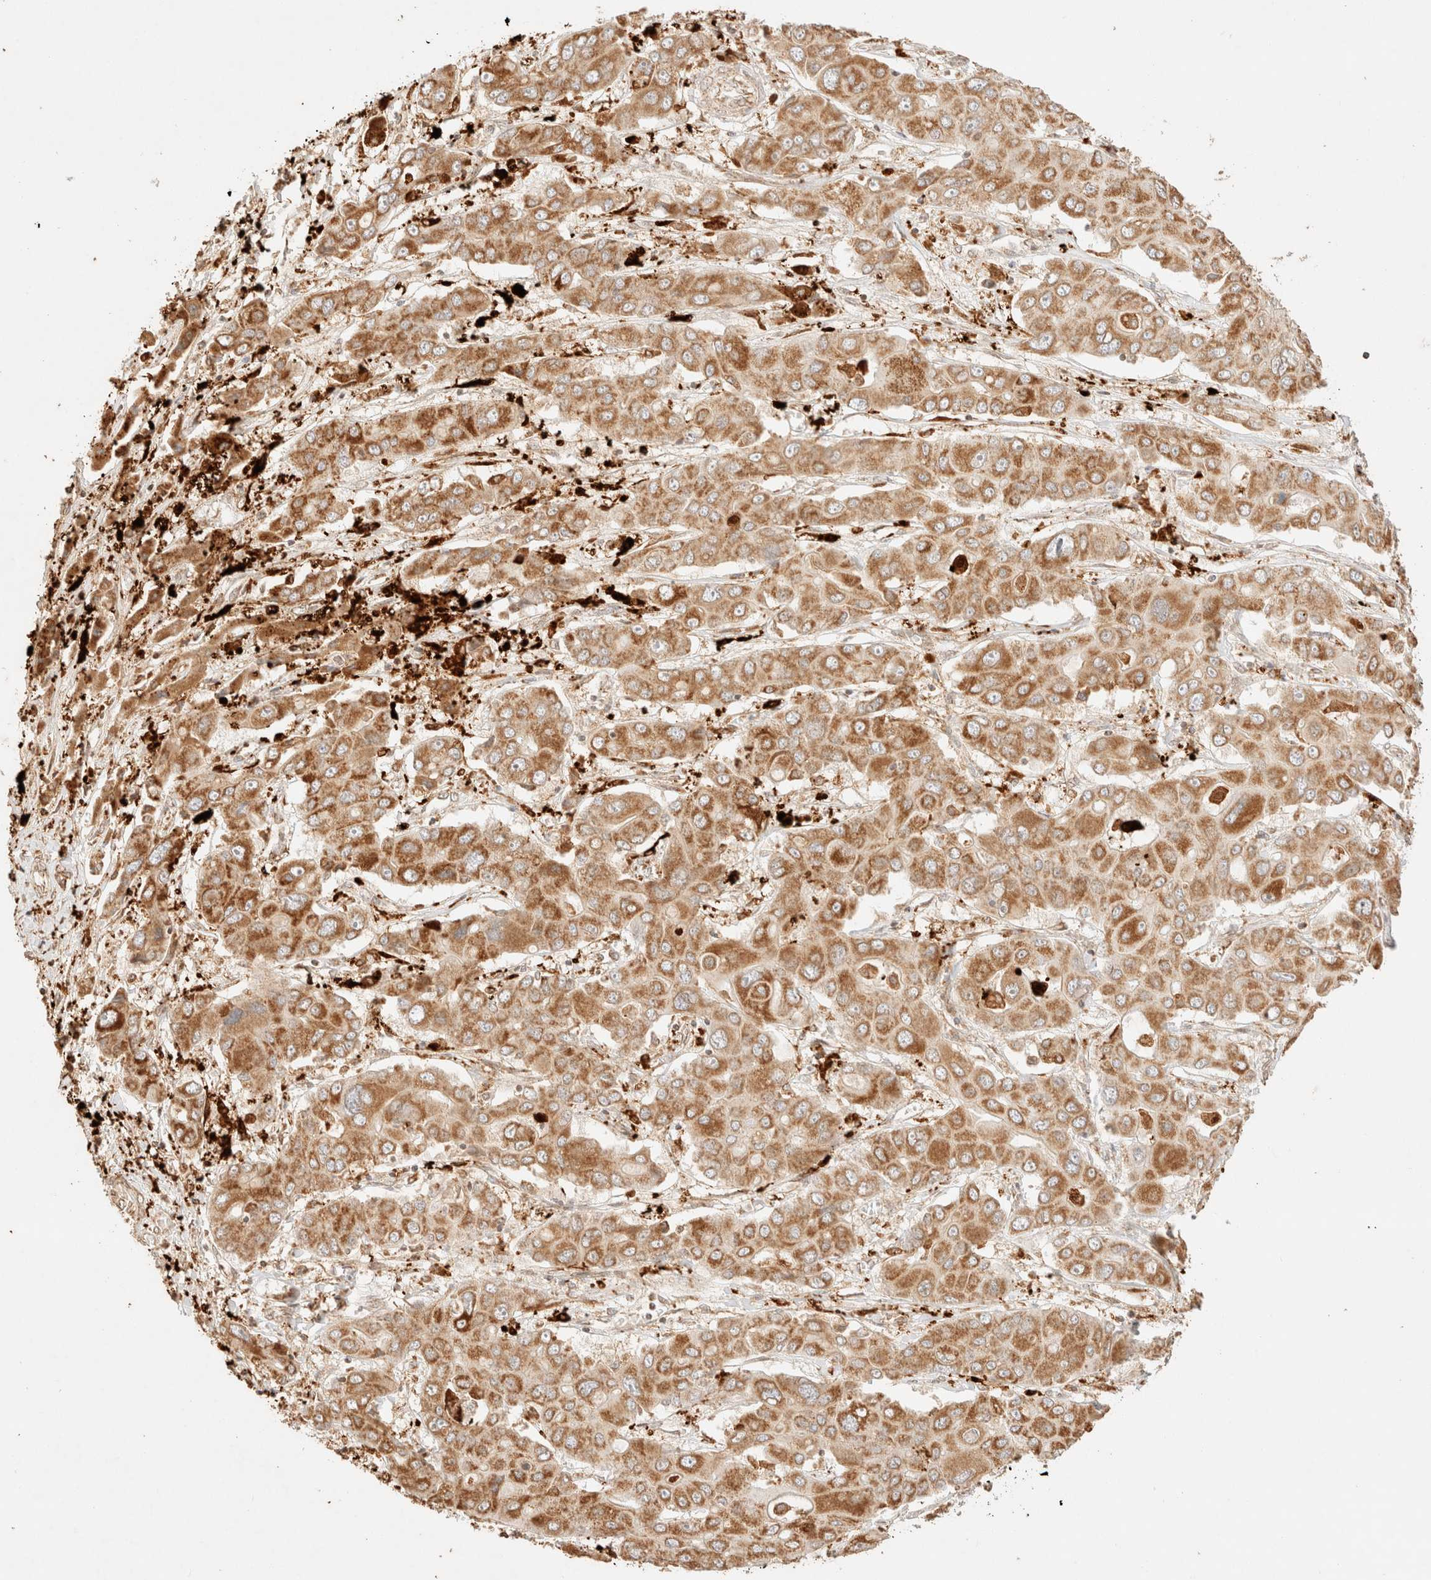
{"staining": {"intensity": "moderate", "quantity": ">75%", "location": "cytoplasmic/membranous"}, "tissue": "liver cancer", "cell_type": "Tumor cells", "image_type": "cancer", "snomed": [{"axis": "morphology", "description": "Cholangiocarcinoma"}, {"axis": "topography", "description": "Liver"}], "caption": "IHC image of neoplastic tissue: liver cholangiocarcinoma stained using immunohistochemistry reveals medium levels of moderate protein expression localized specifically in the cytoplasmic/membranous of tumor cells, appearing as a cytoplasmic/membranous brown color.", "gene": "TACO1", "patient": {"sex": "male", "age": 67}}